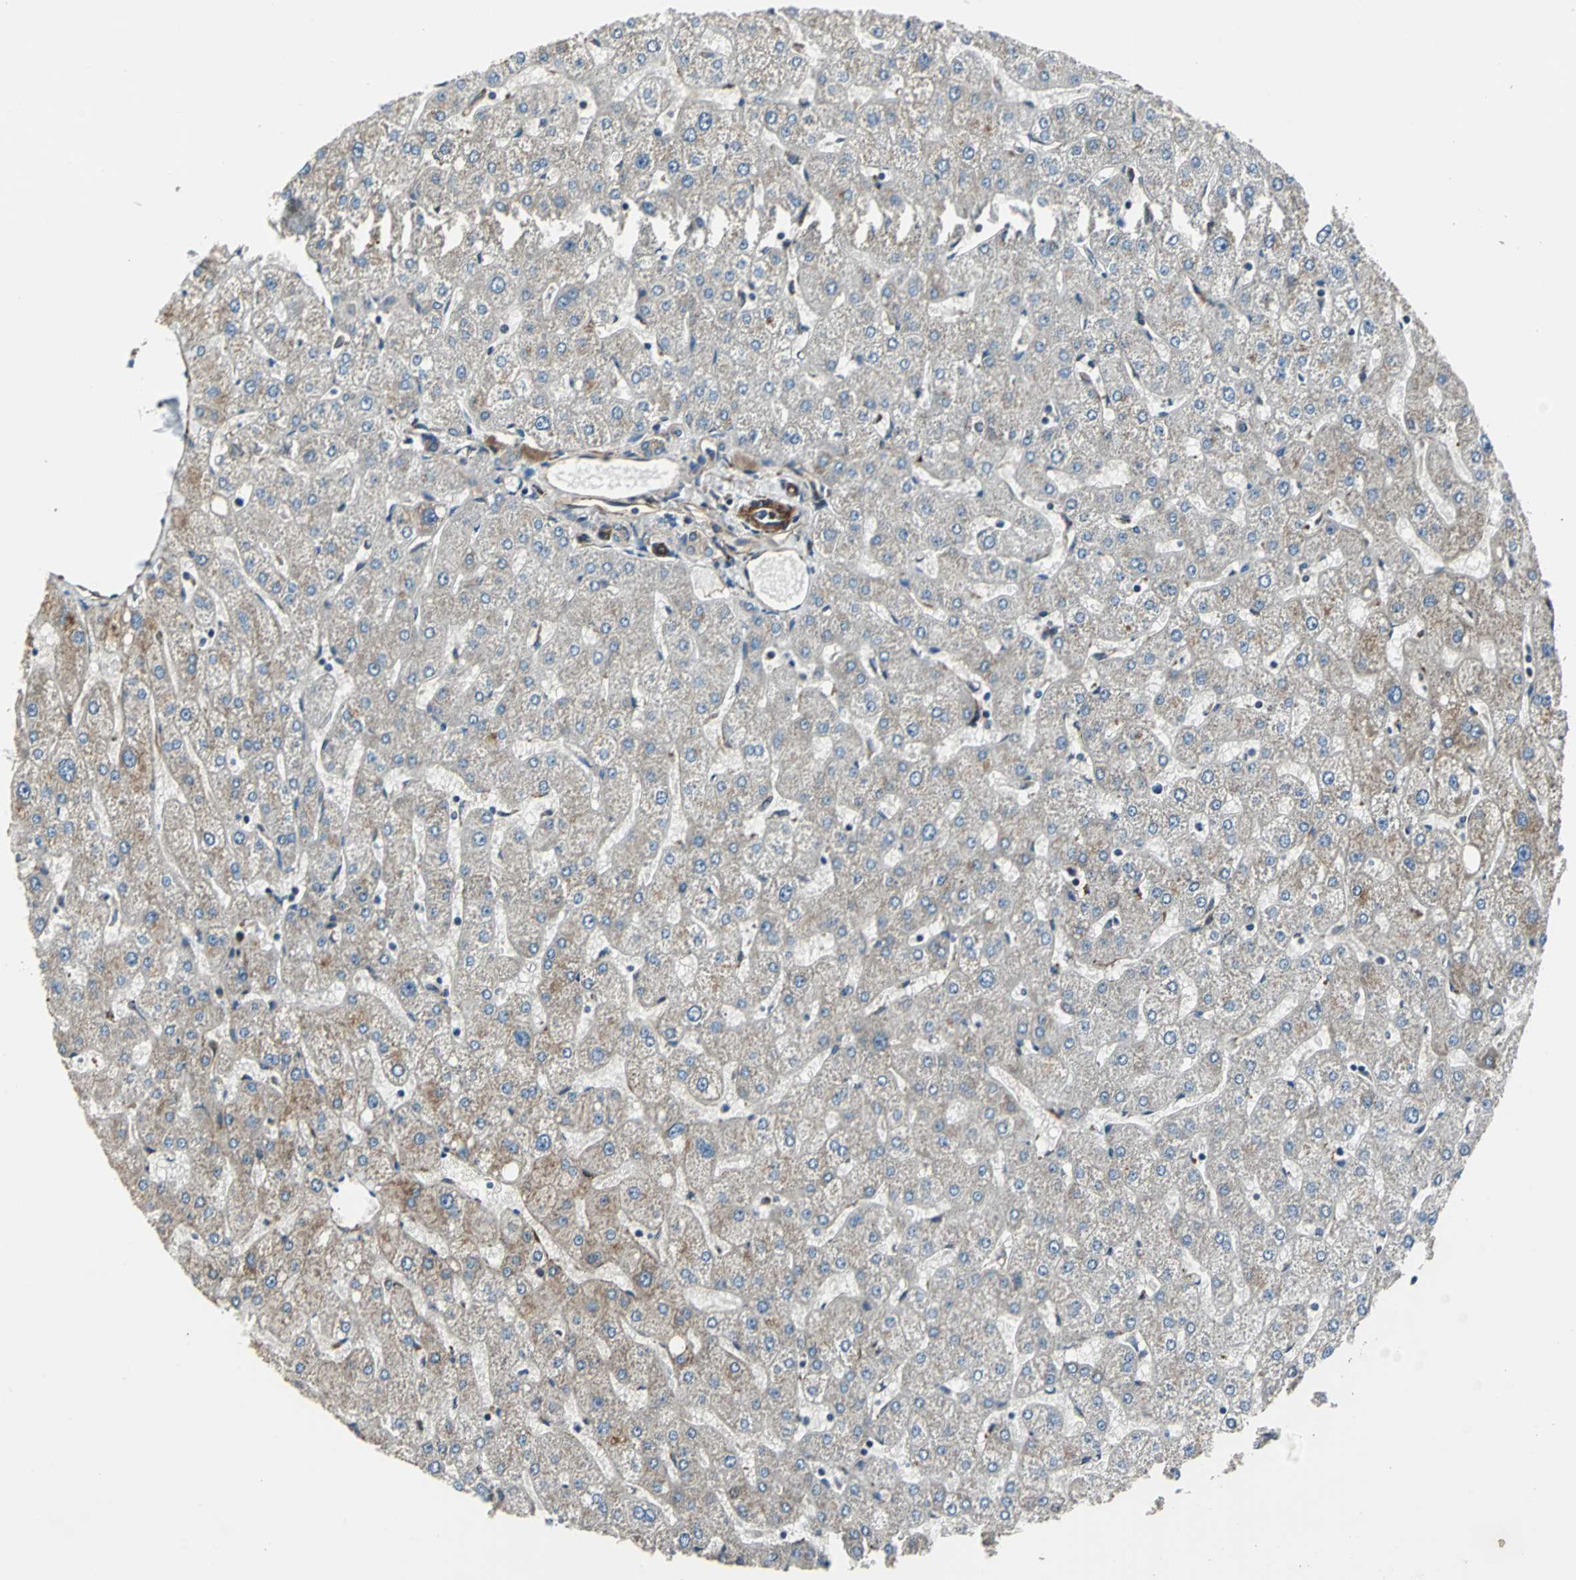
{"staining": {"intensity": "weak", "quantity": ">75%", "location": "cytoplasmic/membranous"}, "tissue": "liver", "cell_type": "Cholangiocytes", "image_type": "normal", "snomed": [{"axis": "morphology", "description": "Normal tissue, NOS"}, {"axis": "topography", "description": "Liver"}], "caption": "Brown immunohistochemical staining in unremarkable human liver reveals weak cytoplasmic/membranous staining in about >75% of cholangiocytes.", "gene": "HTATIP2", "patient": {"sex": "male", "age": 67}}